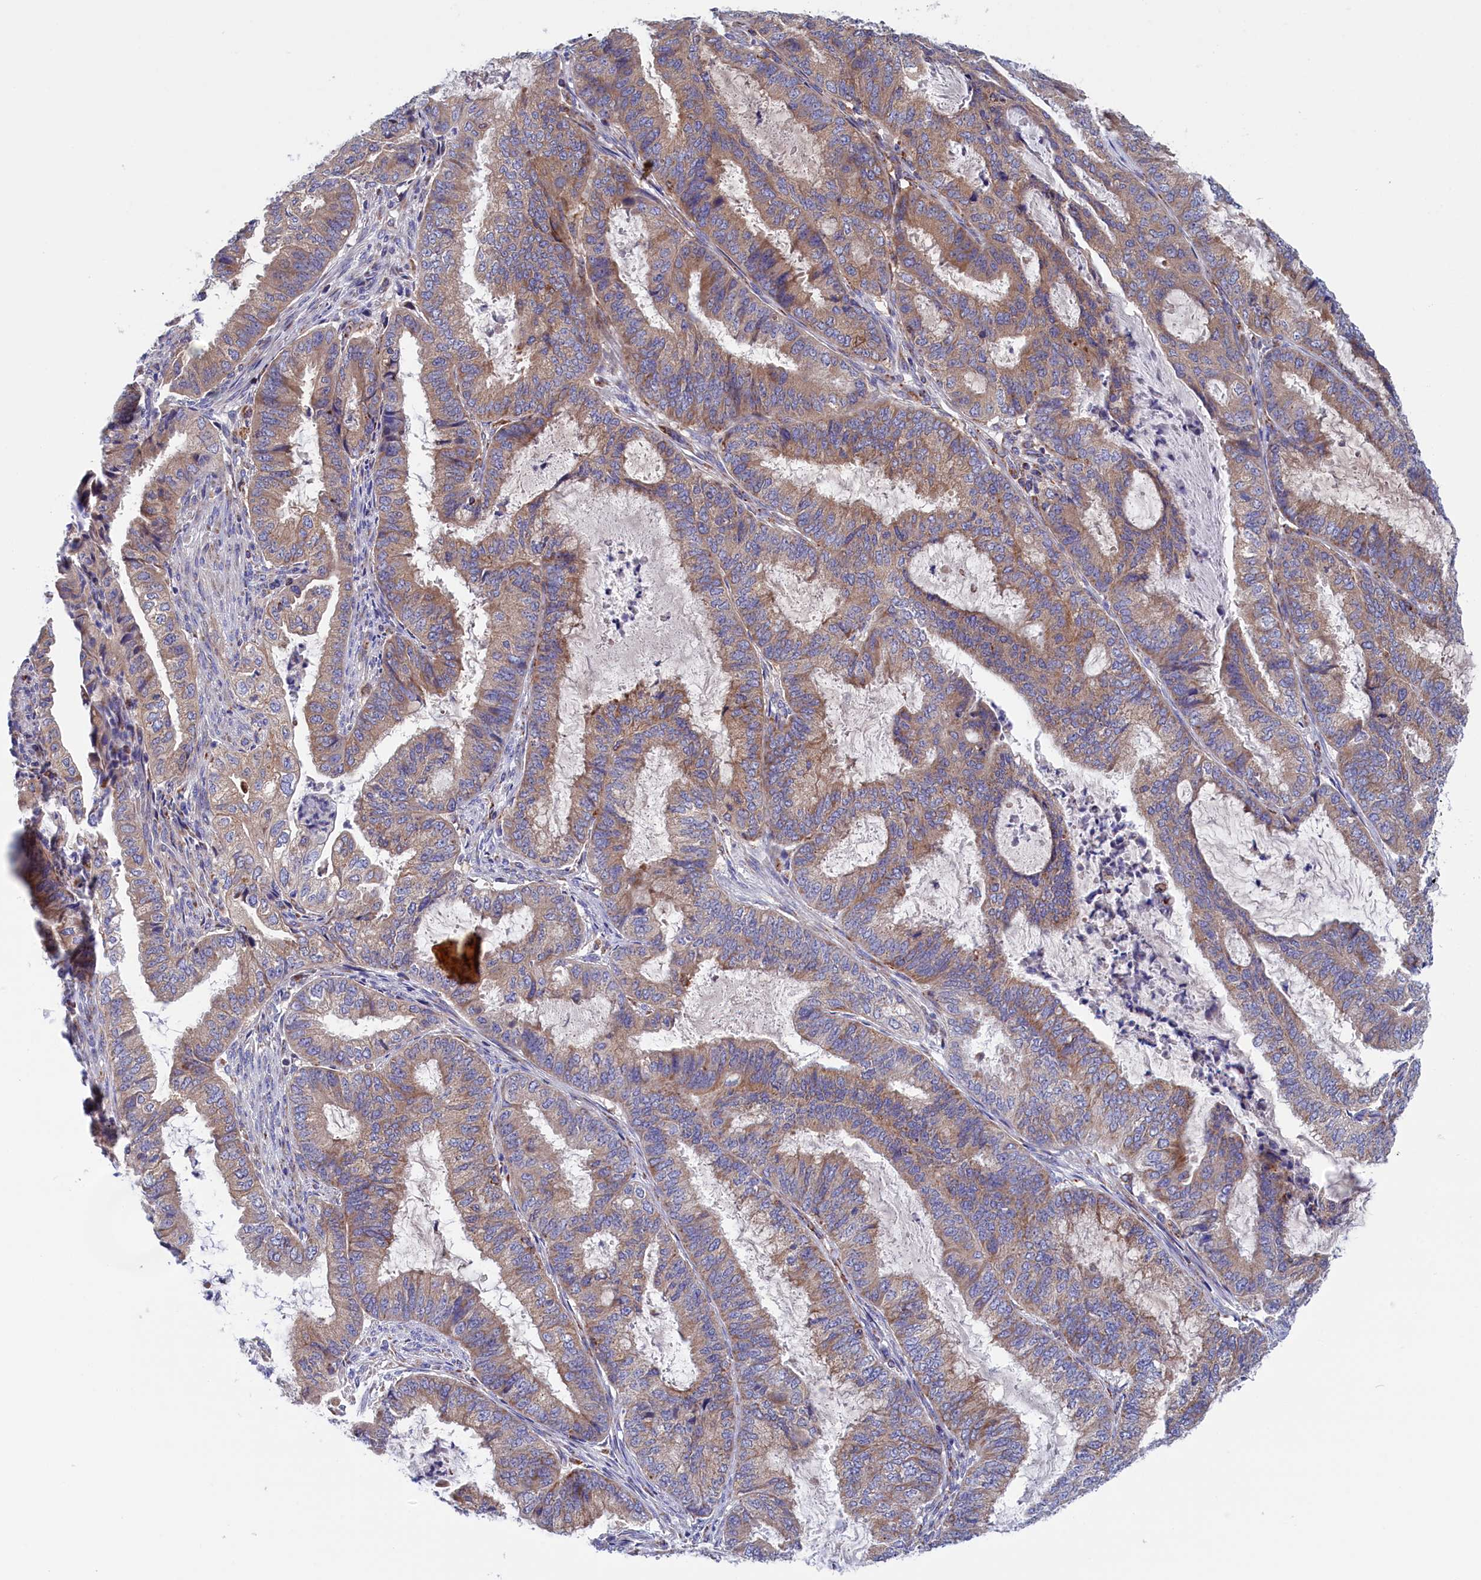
{"staining": {"intensity": "moderate", "quantity": "25%-75%", "location": "cytoplasmic/membranous"}, "tissue": "endometrial cancer", "cell_type": "Tumor cells", "image_type": "cancer", "snomed": [{"axis": "morphology", "description": "Adenocarcinoma, NOS"}, {"axis": "topography", "description": "Endometrium"}], "caption": "Protein expression analysis of endometrial cancer exhibits moderate cytoplasmic/membranous expression in about 25%-75% of tumor cells.", "gene": "WDR83", "patient": {"sex": "female", "age": 51}}